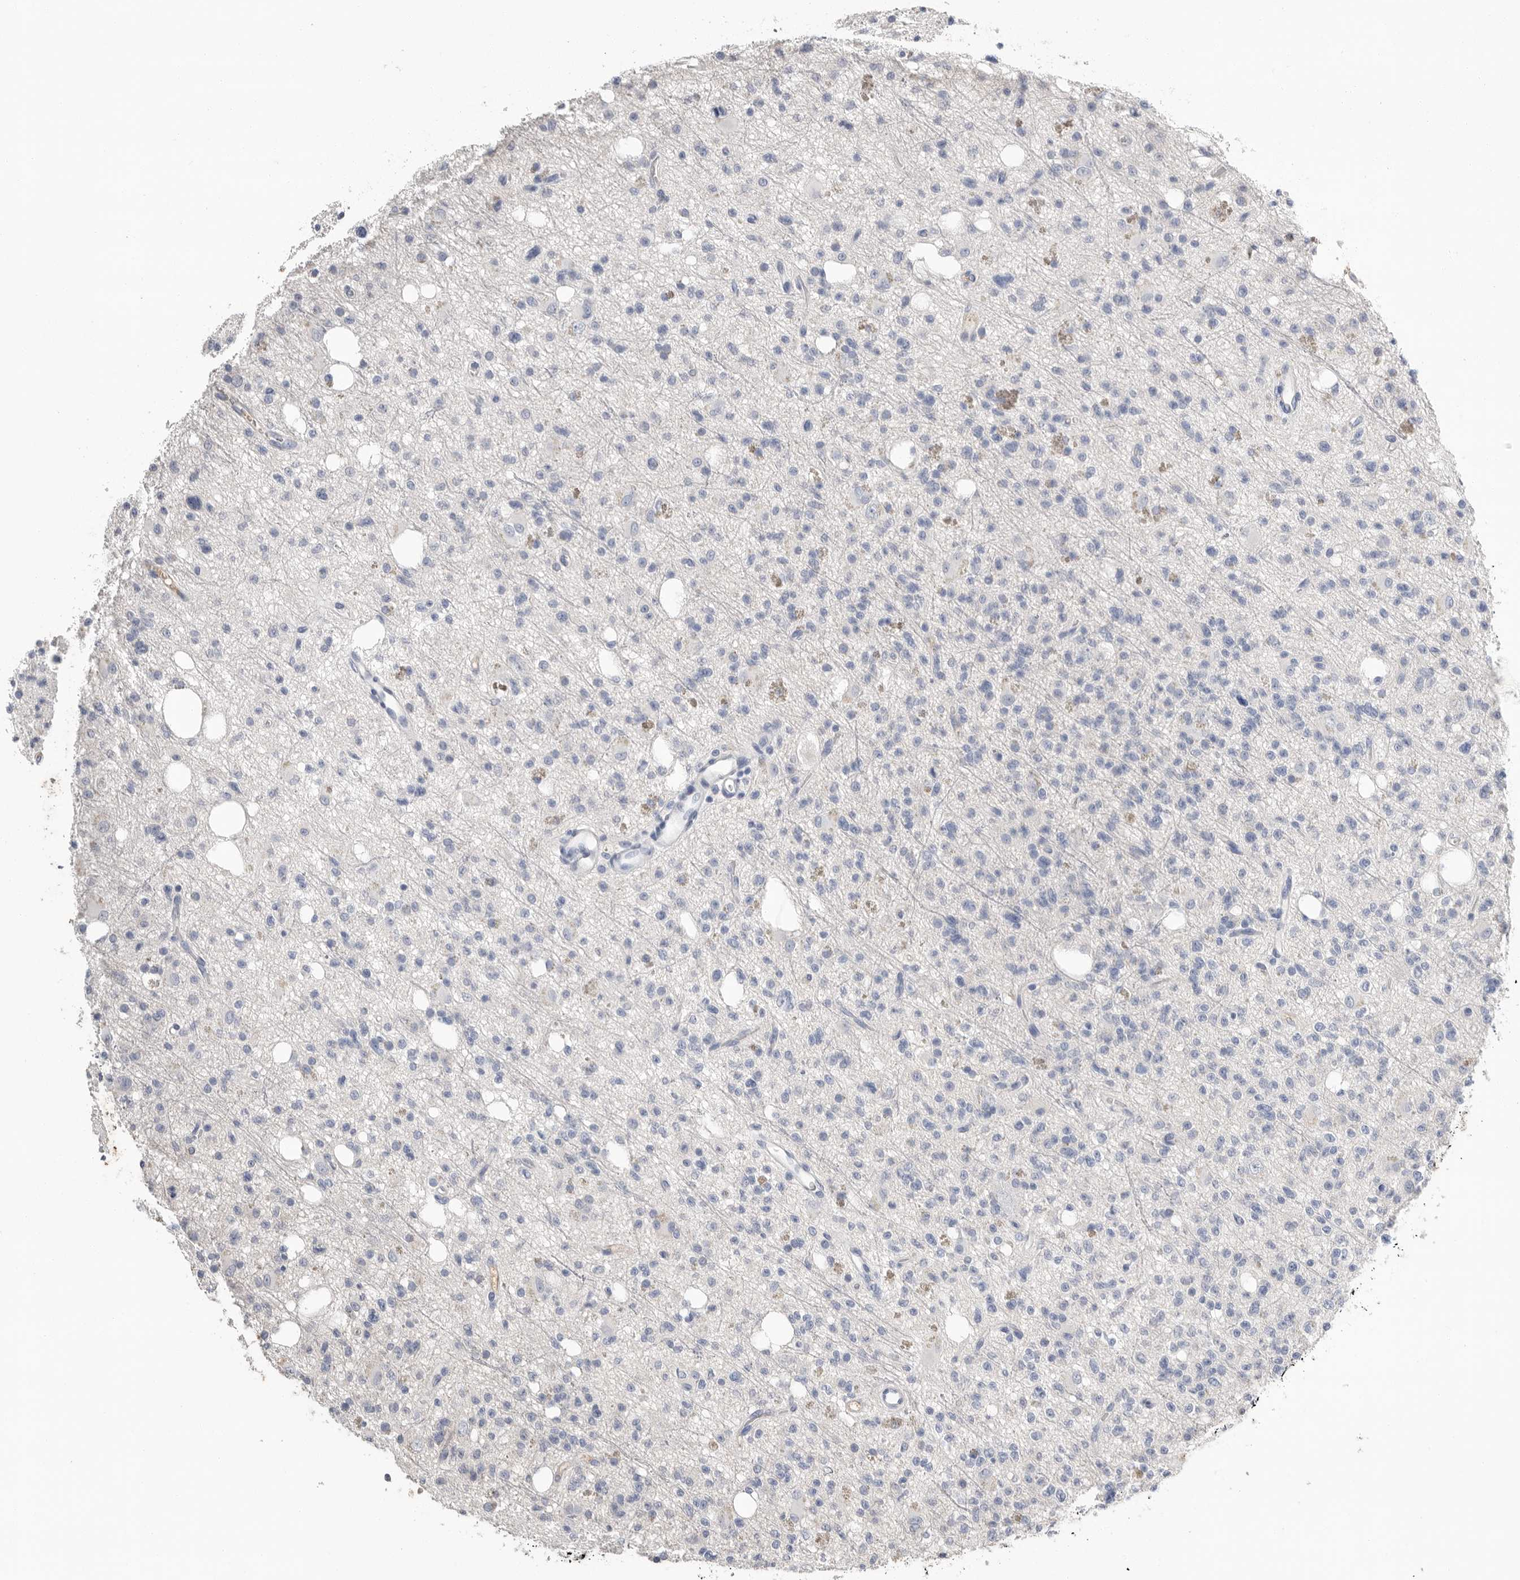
{"staining": {"intensity": "negative", "quantity": "none", "location": "none"}, "tissue": "glioma", "cell_type": "Tumor cells", "image_type": "cancer", "snomed": [{"axis": "morphology", "description": "Glioma, malignant, High grade"}, {"axis": "topography", "description": "Brain"}], "caption": "A high-resolution micrograph shows immunohistochemistry staining of glioma, which exhibits no significant positivity in tumor cells.", "gene": "APOA2", "patient": {"sex": "female", "age": 62}}